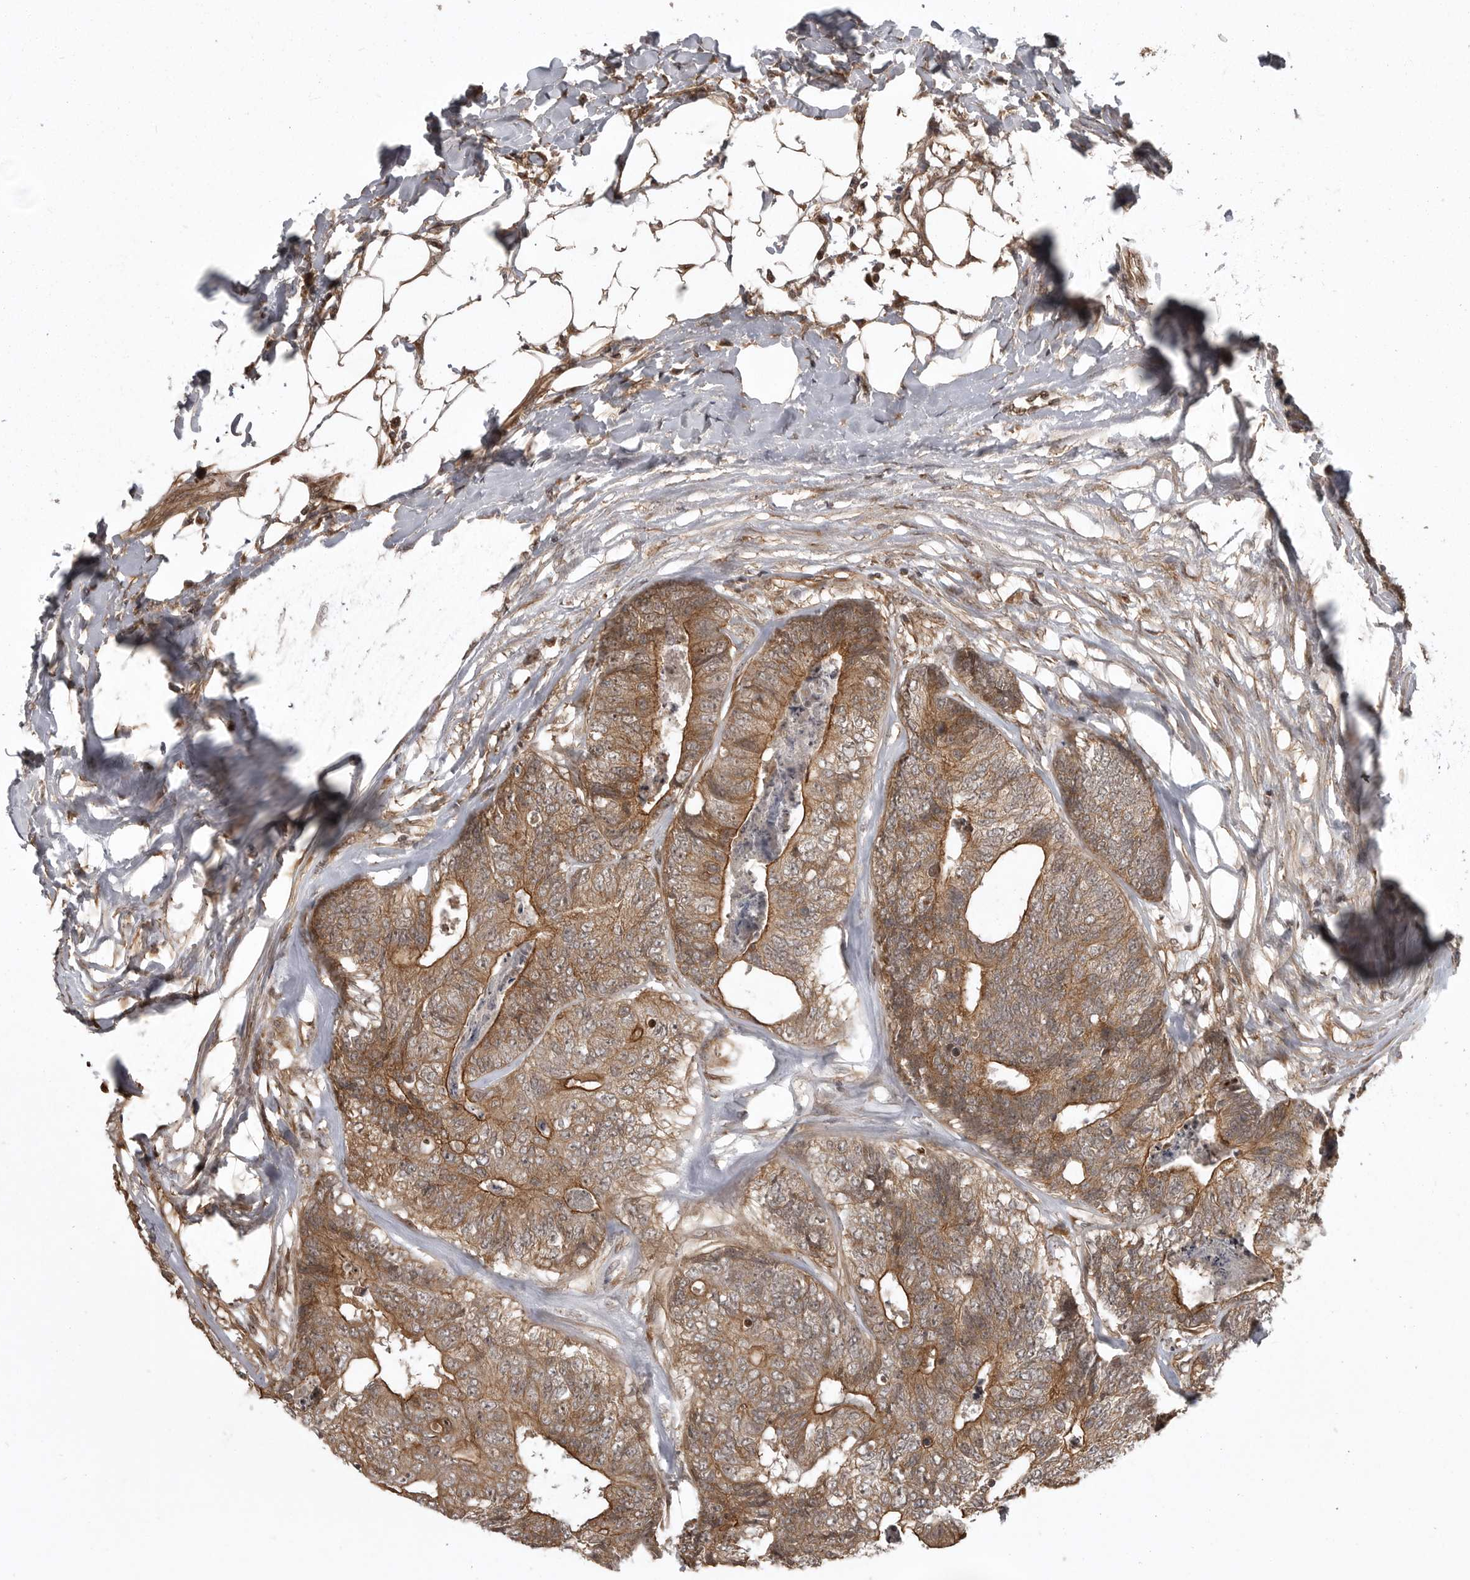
{"staining": {"intensity": "moderate", "quantity": ">75%", "location": "cytoplasmic/membranous"}, "tissue": "colorectal cancer", "cell_type": "Tumor cells", "image_type": "cancer", "snomed": [{"axis": "morphology", "description": "Adenocarcinoma, NOS"}, {"axis": "topography", "description": "Colon"}], "caption": "Immunohistochemistry photomicrograph of neoplastic tissue: human colorectal adenocarcinoma stained using IHC shows medium levels of moderate protein expression localized specifically in the cytoplasmic/membranous of tumor cells, appearing as a cytoplasmic/membranous brown color.", "gene": "DNAJC8", "patient": {"sex": "female", "age": 67}}